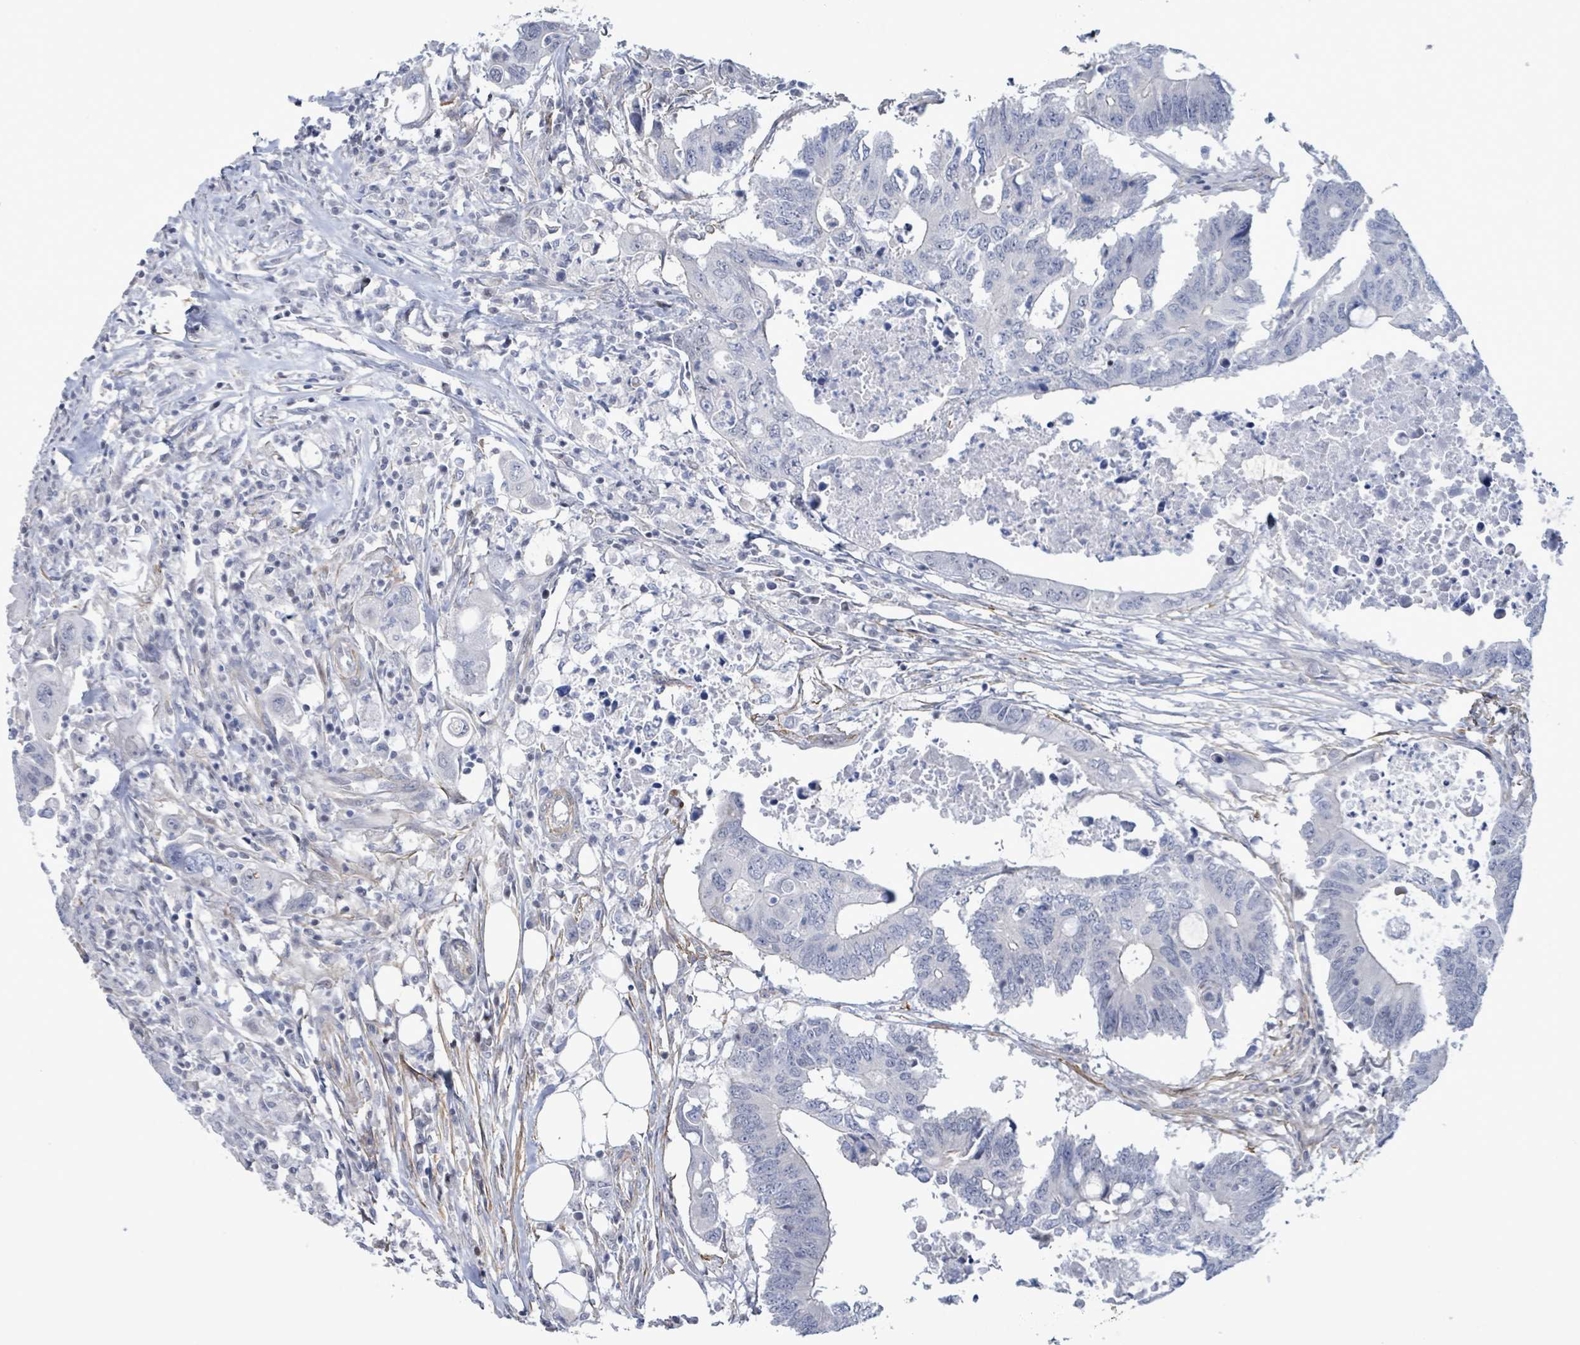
{"staining": {"intensity": "negative", "quantity": "none", "location": "none"}, "tissue": "colorectal cancer", "cell_type": "Tumor cells", "image_type": "cancer", "snomed": [{"axis": "morphology", "description": "Adenocarcinoma, NOS"}, {"axis": "topography", "description": "Colon"}], "caption": "Immunohistochemical staining of adenocarcinoma (colorectal) reveals no significant positivity in tumor cells. Brightfield microscopy of immunohistochemistry stained with DAB (brown) and hematoxylin (blue), captured at high magnification.", "gene": "DMRTC1B", "patient": {"sex": "male", "age": 71}}